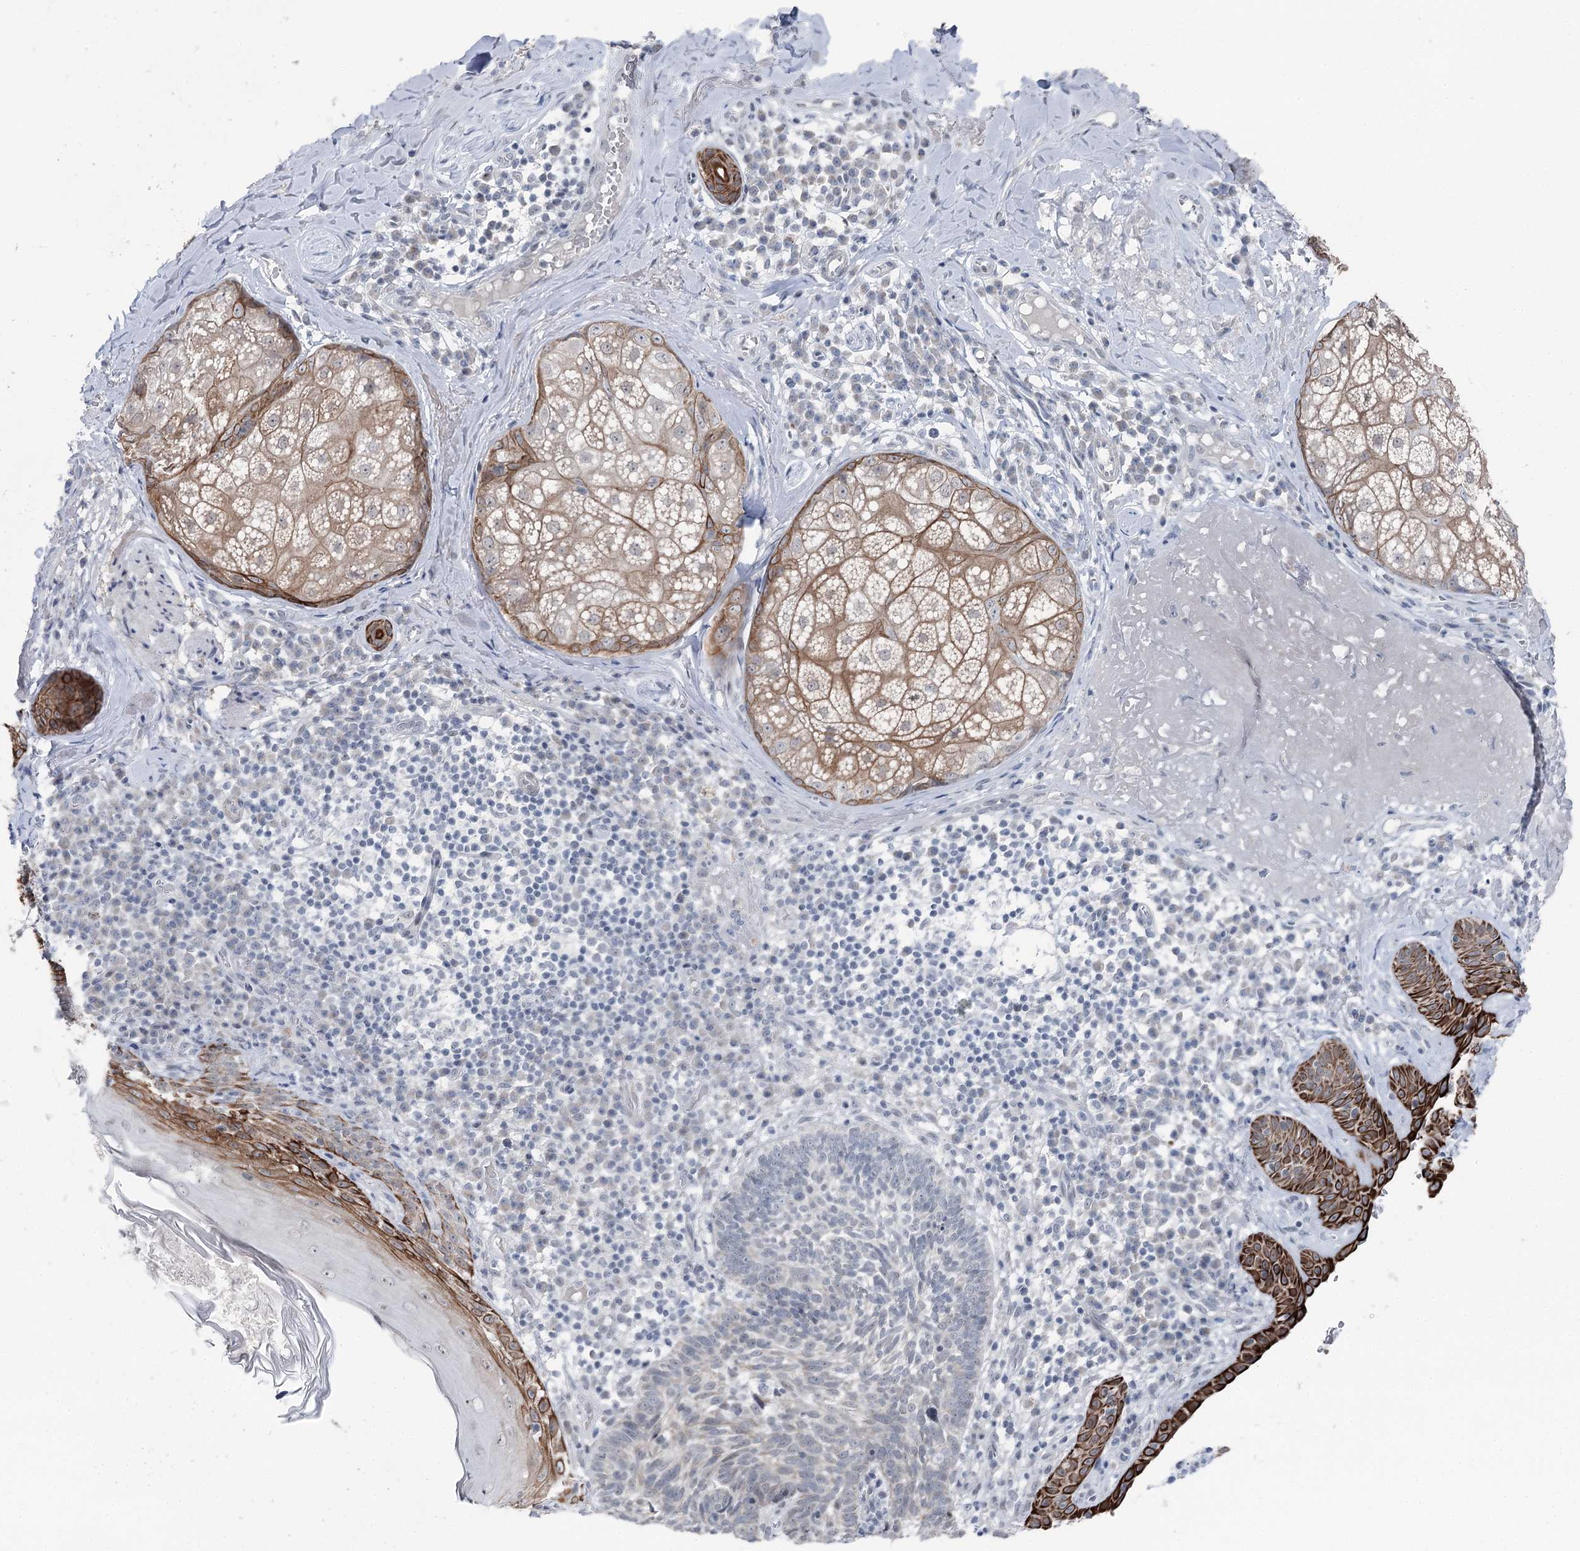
{"staining": {"intensity": "negative", "quantity": "none", "location": "none"}, "tissue": "skin cancer", "cell_type": "Tumor cells", "image_type": "cancer", "snomed": [{"axis": "morphology", "description": "Basal cell carcinoma"}, {"axis": "topography", "description": "Skin"}], "caption": "DAB (3,3'-diaminobenzidine) immunohistochemical staining of human basal cell carcinoma (skin) reveals no significant expression in tumor cells.", "gene": "STEEP1", "patient": {"sex": "male", "age": 88}}